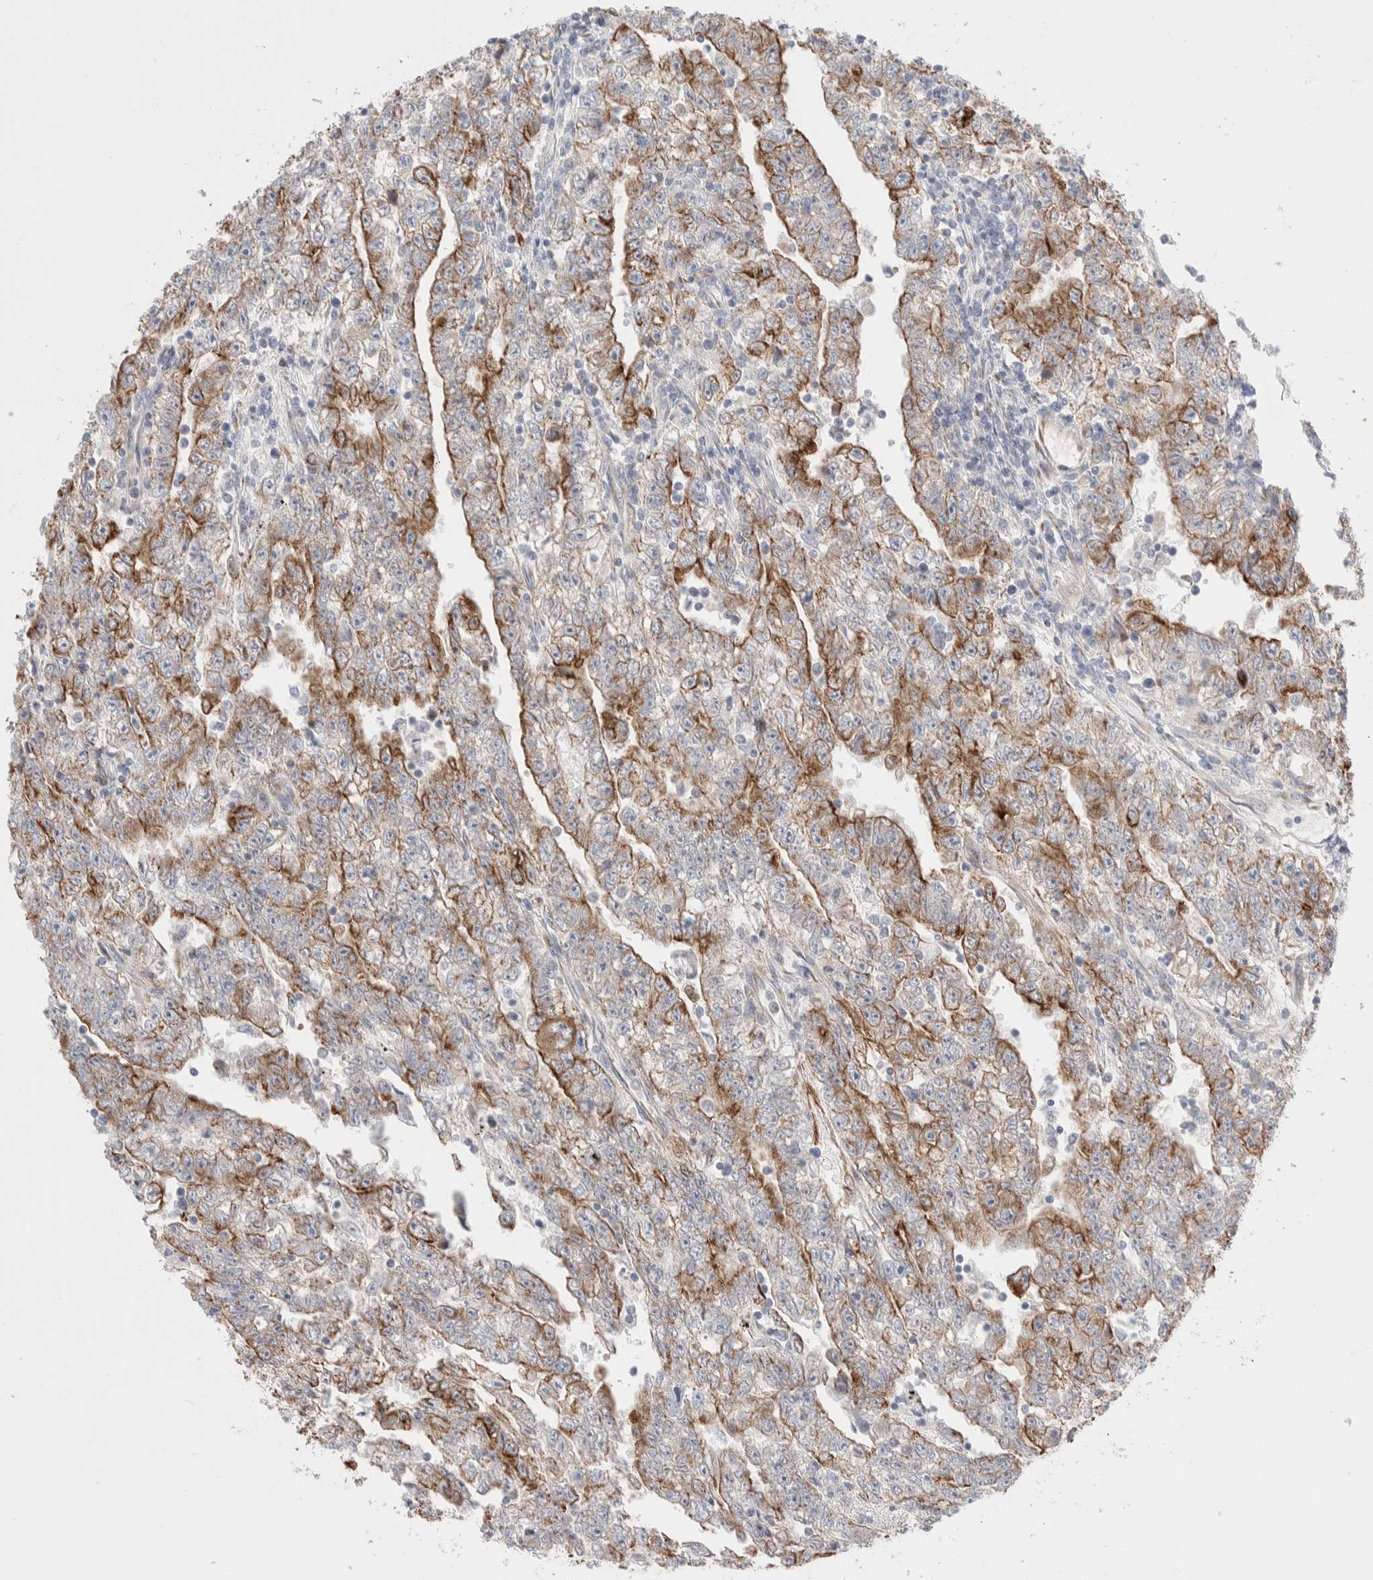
{"staining": {"intensity": "moderate", "quantity": "25%-75%", "location": "cytoplasmic/membranous"}, "tissue": "testis cancer", "cell_type": "Tumor cells", "image_type": "cancer", "snomed": [{"axis": "morphology", "description": "Carcinoma, Embryonal, NOS"}, {"axis": "topography", "description": "Testis"}], "caption": "Immunohistochemistry image of neoplastic tissue: human testis embryonal carcinoma stained using immunohistochemistry reveals medium levels of moderate protein expression localized specifically in the cytoplasmic/membranous of tumor cells, appearing as a cytoplasmic/membranous brown color.", "gene": "C1orf112", "patient": {"sex": "male", "age": 25}}